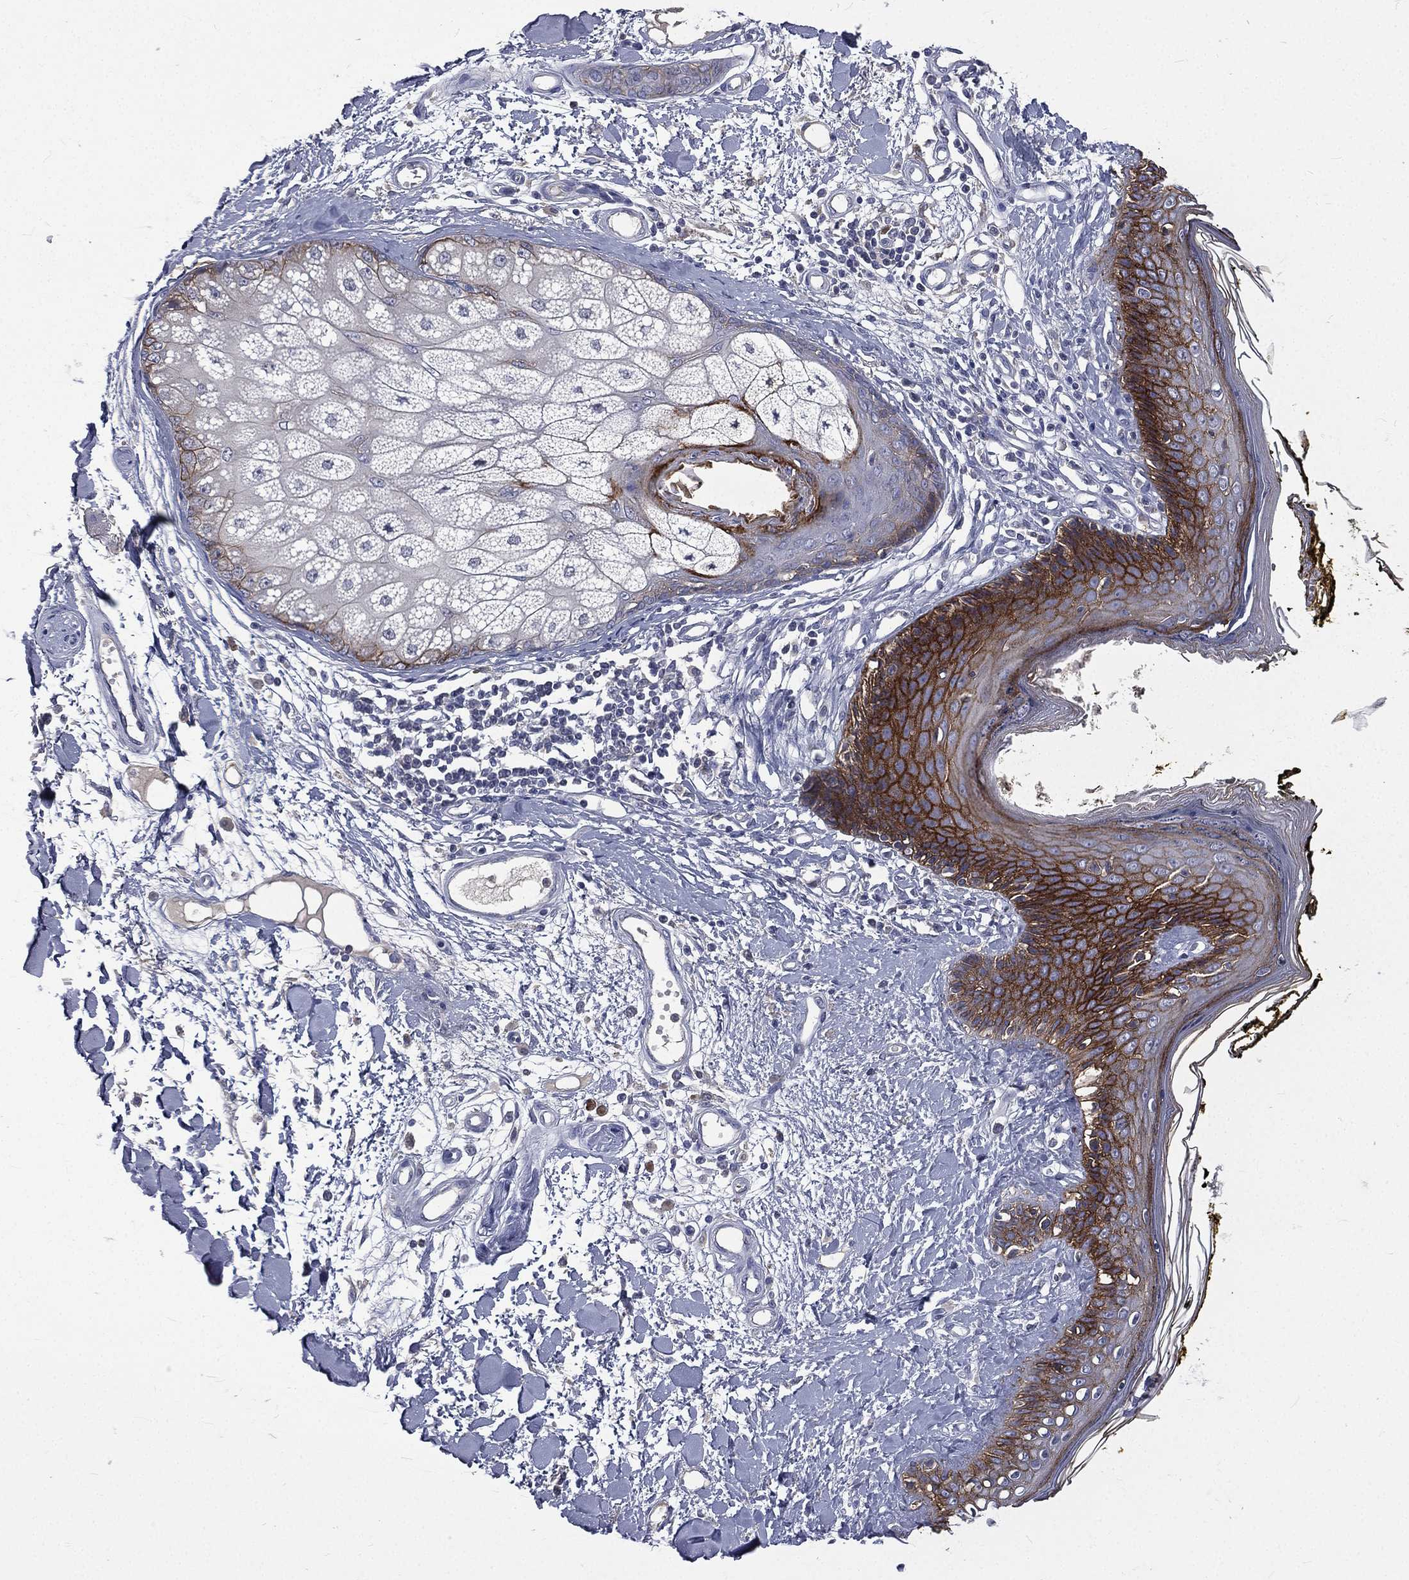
{"staining": {"intensity": "negative", "quantity": "none", "location": "none"}, "tissue": "skin", "cell_type": "Fibroblasts", "image_type": "normal", "snomed": [{"axis": "morphology", "description": "Normal tissue, NOS"}, {"axis": "topography", "description": "Skin"}], "caption": "IHC histopathology image of normal skin: human skin stained with DAB (3,3'-diaminobenzidine) displays no significant protein expression in fibroblasts.", "gene": "CA12", "patient": {"sex": "male", "age": 76}}